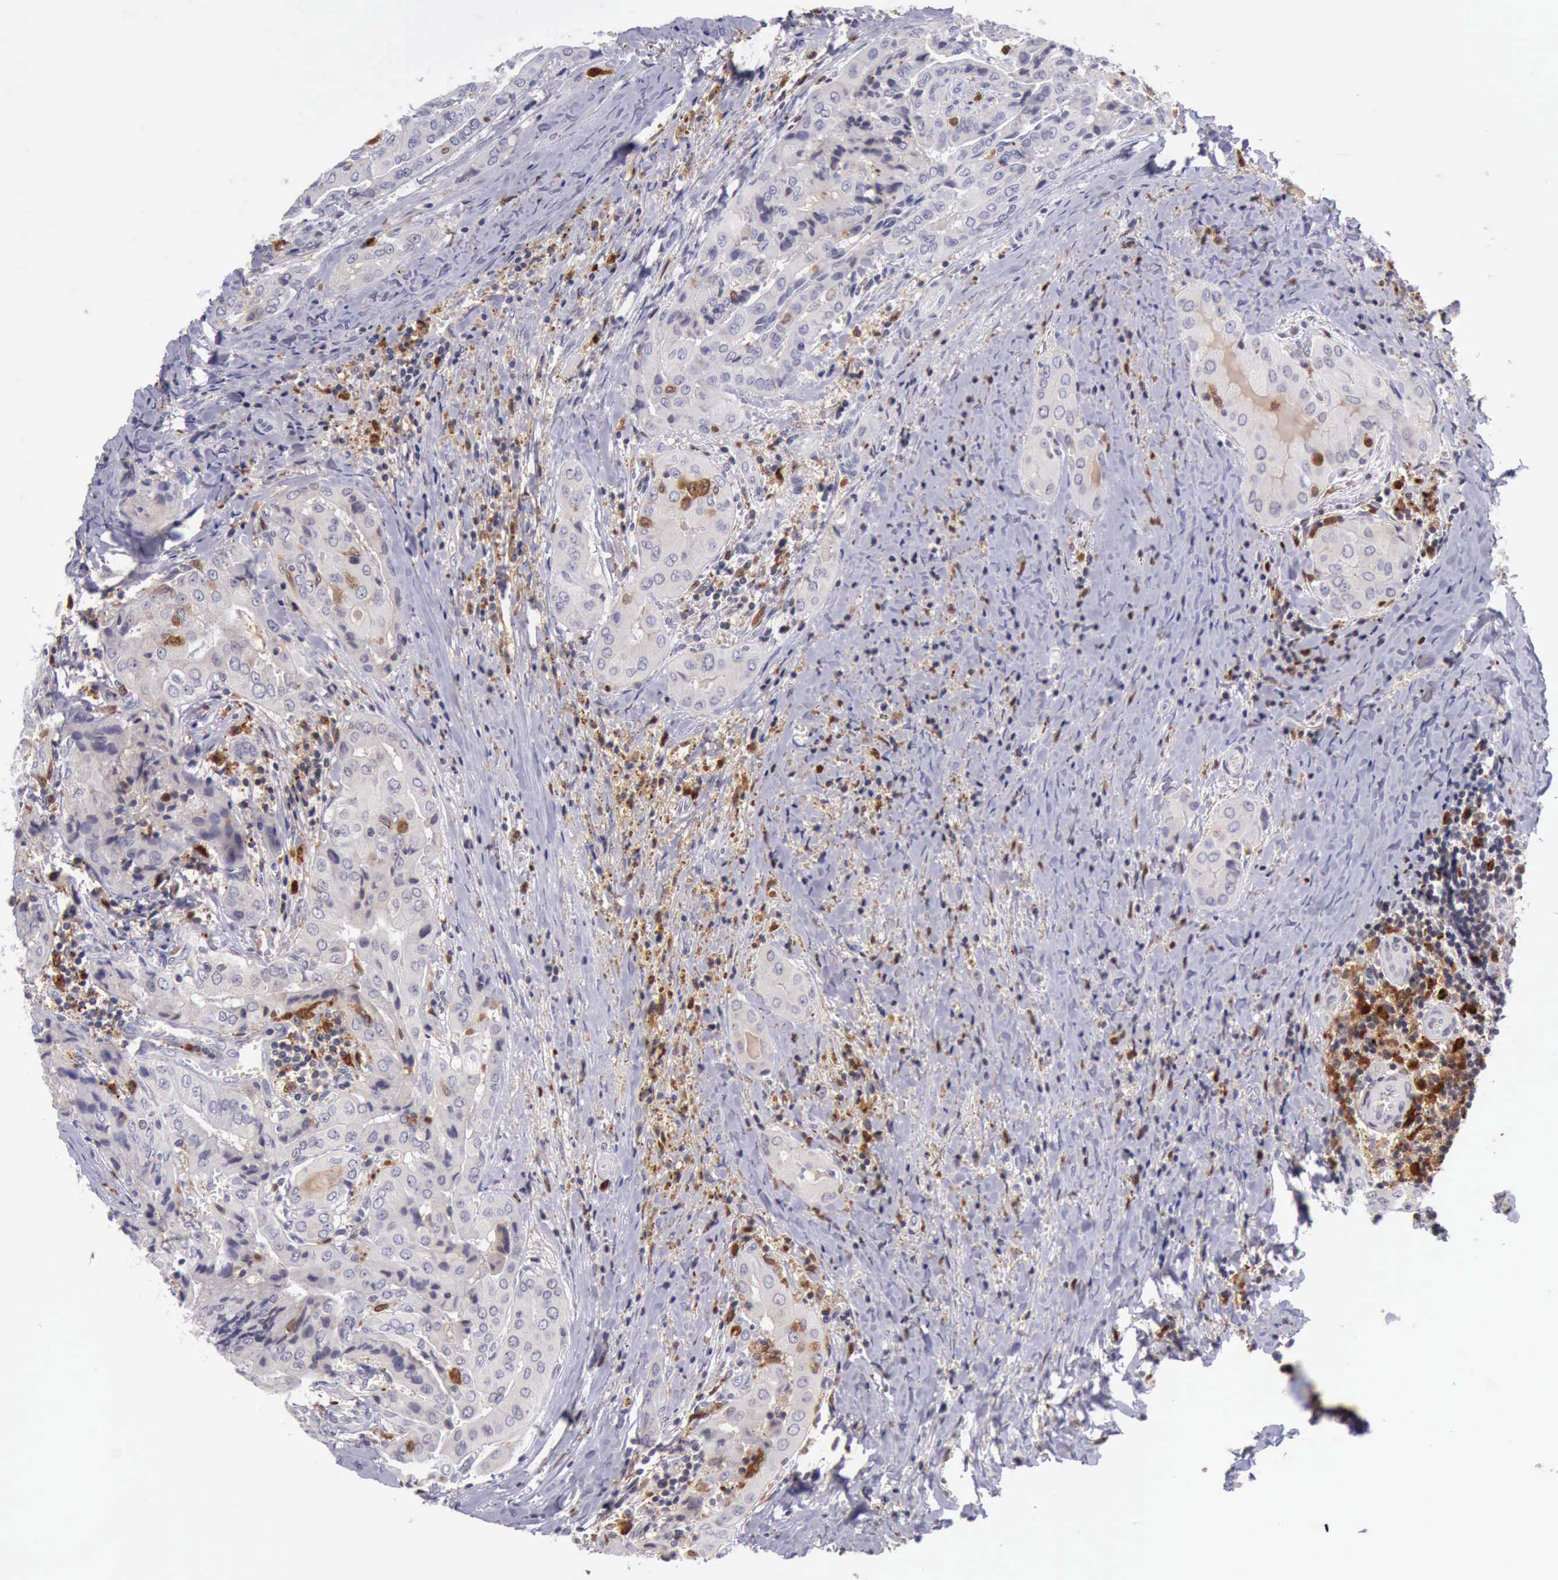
{"staining": {"intensity": "negative", "quantity": "none", "location": "none"}, "tissue": "thyroid cancer", "cell_type": "Tumor cells", "image_type": "cancer", "snomed": [{"axis": "morphology", "description": "Papillary adenocarcinoma, NOS"}, {"axis": "topography", "description": "Thyroid gland"}], "caption": "Papillary adenocarcinoma (thyroid) was stained to show a protein in brown. There is no significant positivity in tumor cells. (Brightfield microscopy of DAB immunohistochemistry (IHC) at high magnification).", "gene": "CSTA", "patient": {"sex": "female", "age": 71}}